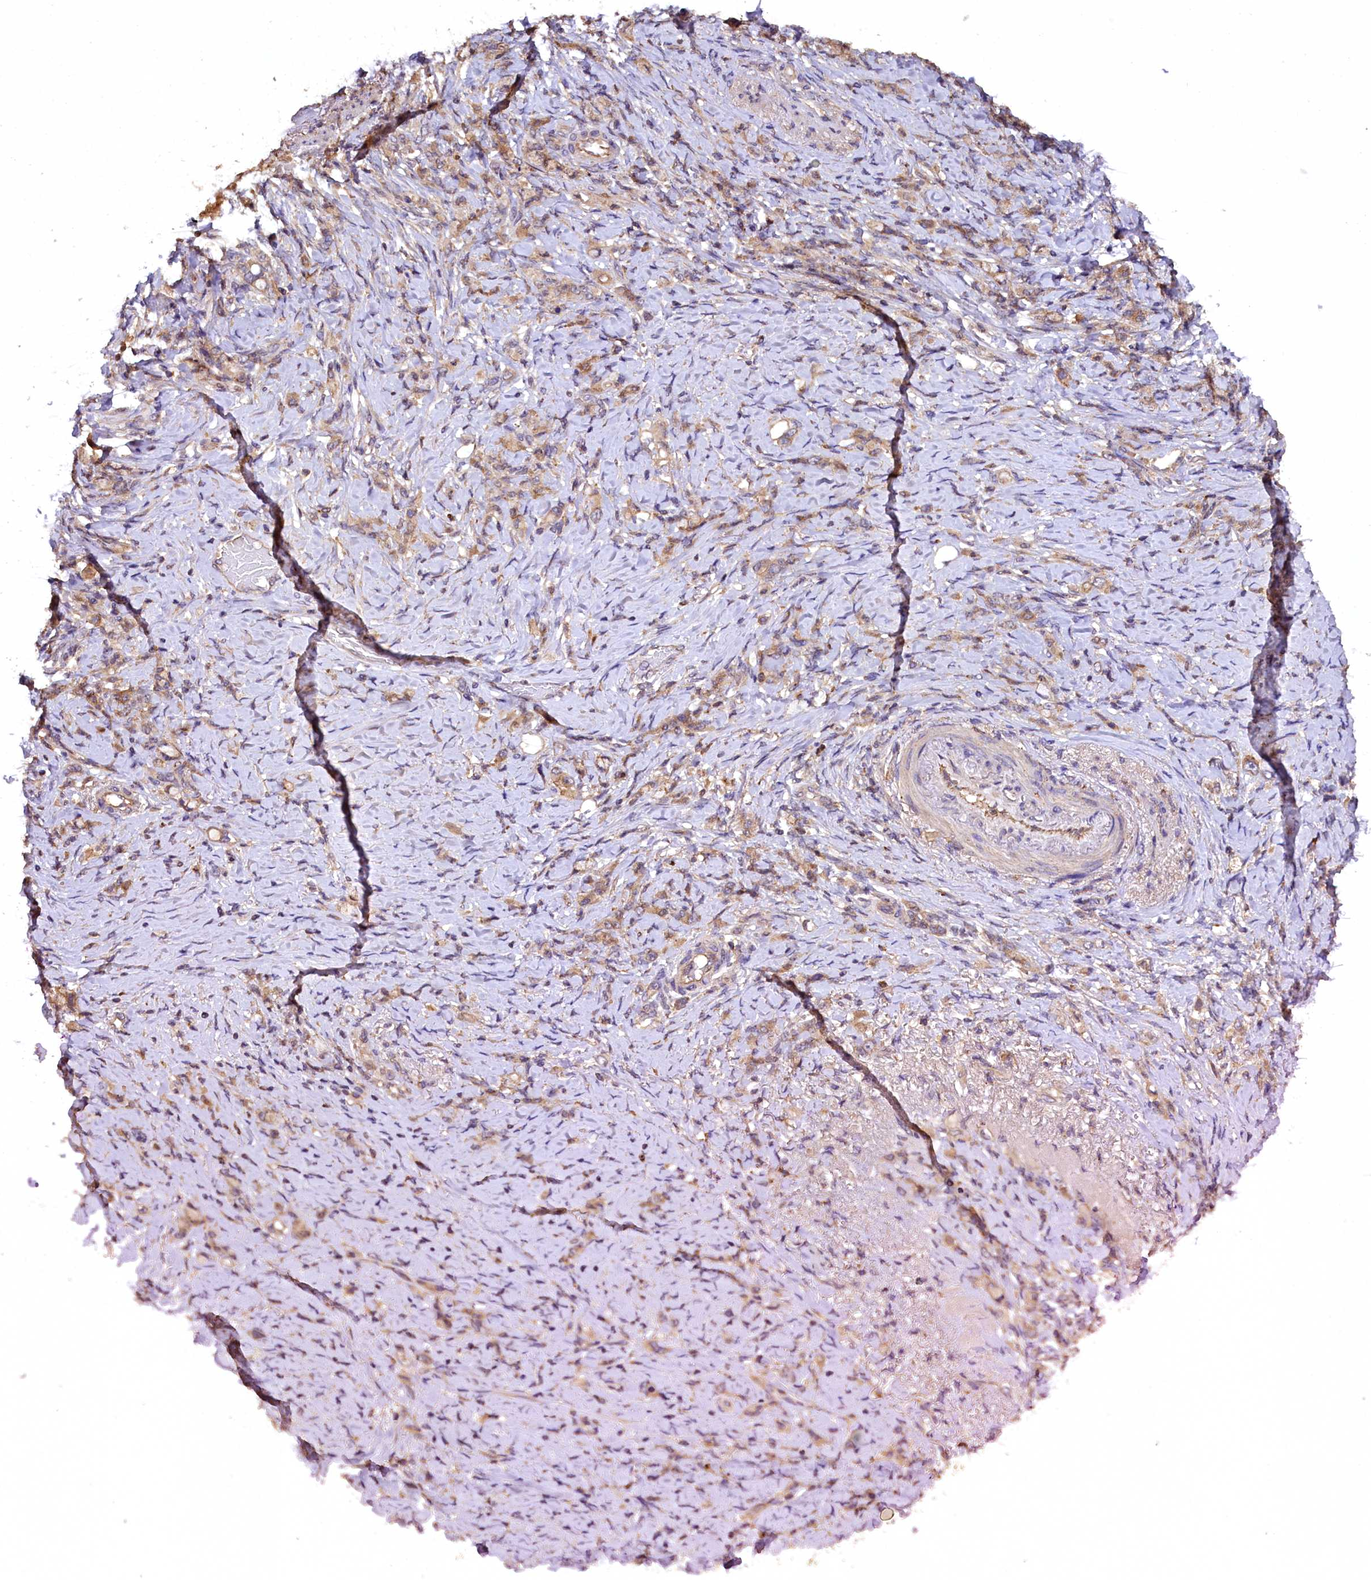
{"staining": {"intensity": "weak", "quantity": ">75%", "location": "cytoplasmic/membranous"}, "tissue": "stomach cancer", "cell_type": "Tumor cells", "image_type": "cancer", "snomed": [{"axis": "morphology", "description": "Adenocarcinoma, NOS"}, {"axis": "topography", "description": "Stomach"}], "caption": "Immunohistochemical staining of stomach cancer demonstrates low levels of weak cytoplasmic/membranous positivity in about >75% of tumor cells.", "gene": "PLXNB1", "patient": {"sex": "female", "age": 79}}